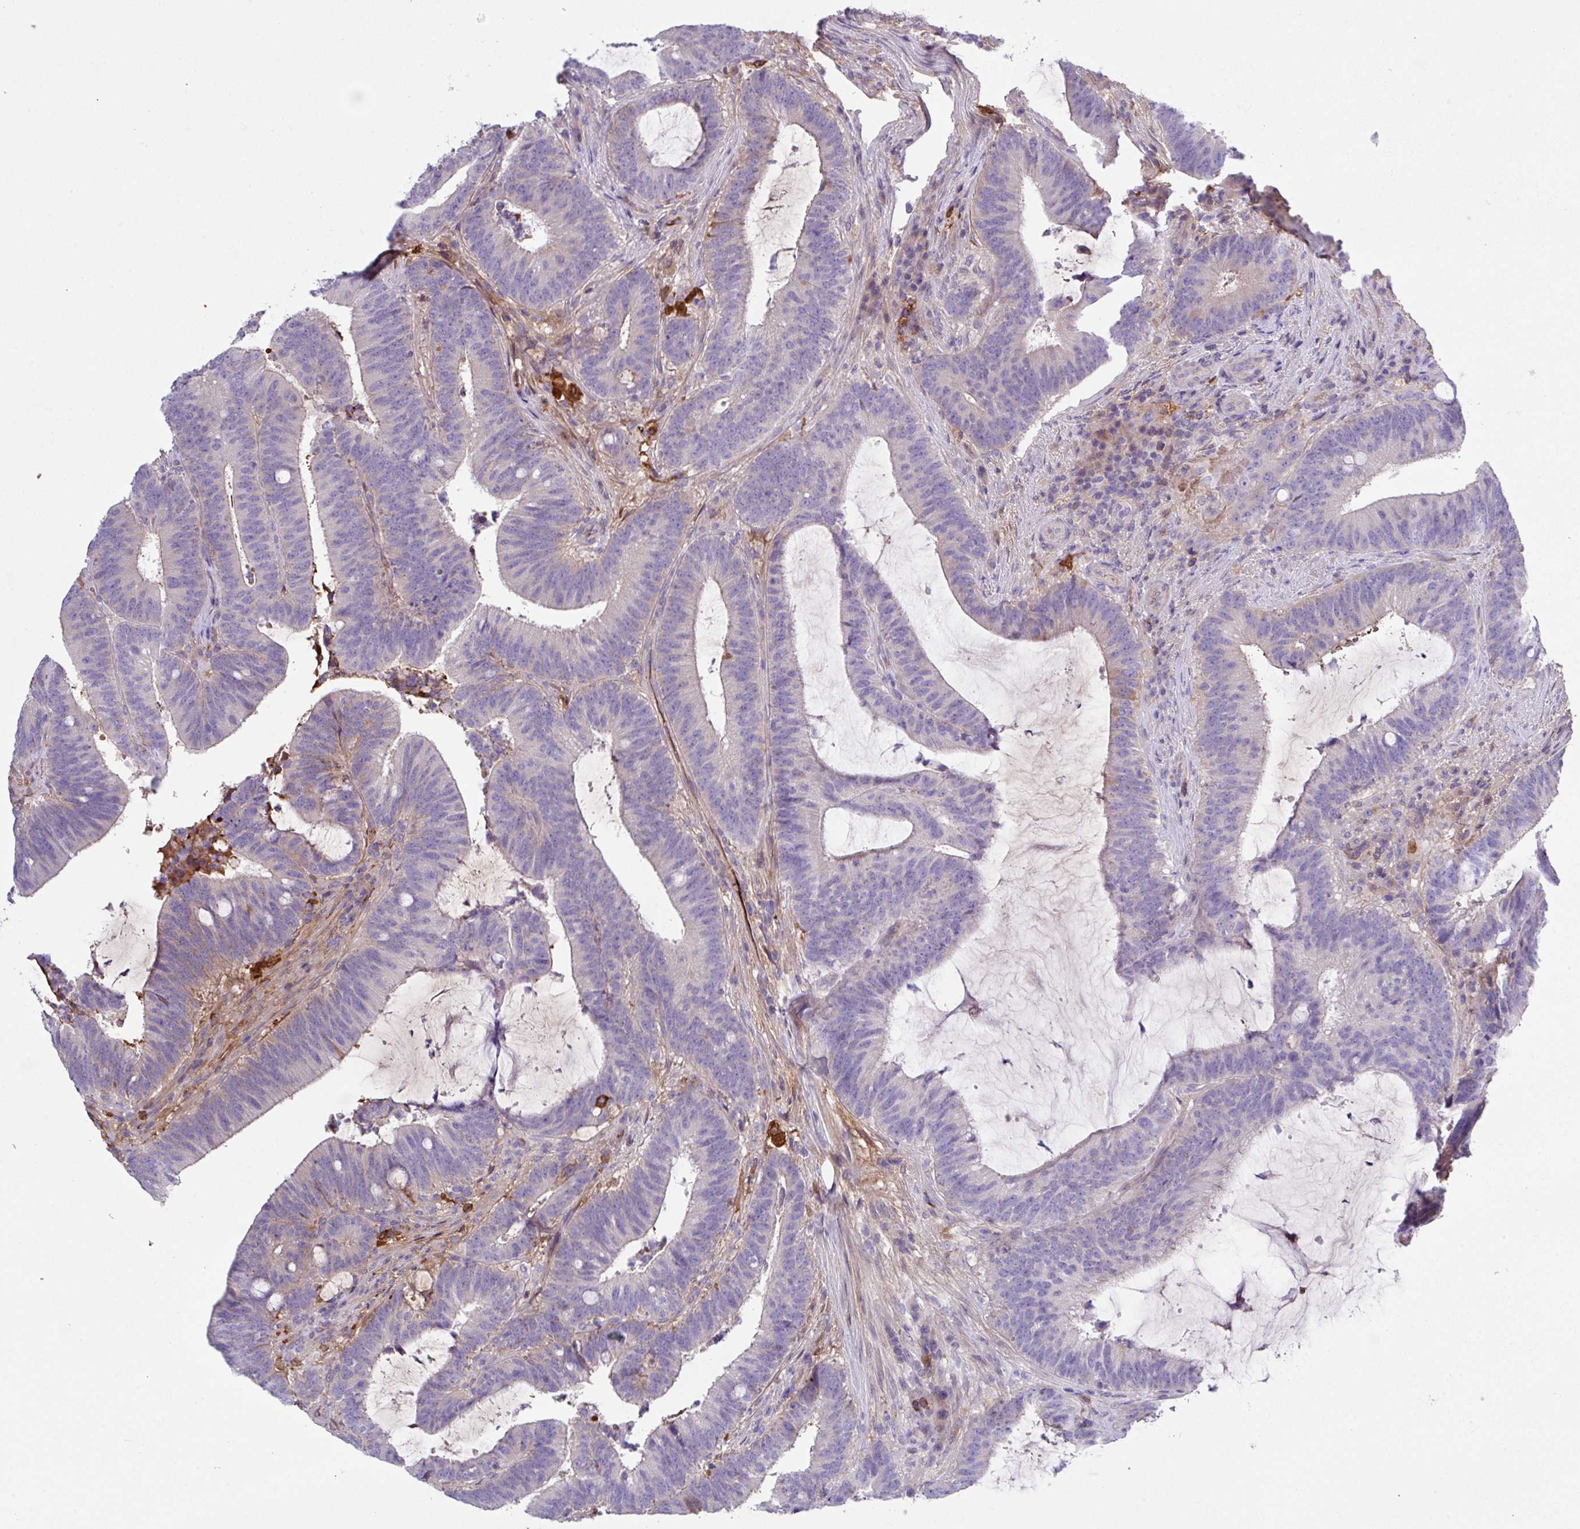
{"staining": {"intensity": "moderate", "quantity": "<25%", "location": "cytoplasmic/membranous"}, "tissue": "colorectal cancer", "cell_type": "Tumor cells", "image_type": "cancer", "snomed": [{"axis": "morphology", "description": "Adenocarcinoma, NOS"}, {"axis": "topography", "description": "Colon"}], "caption": "An immunohistochemistry histopathology image of tumor tissue is shown. Protein staining in brown labels moderate cytoplasmic/membranous positivity in adenocarcinoma (colorectal) within tumor cells. (brown staining indicates protein expression, while blue staining denotes nuclei).", "gene": "DNAL1", "patient": {"sex": "female", "age": 43}}